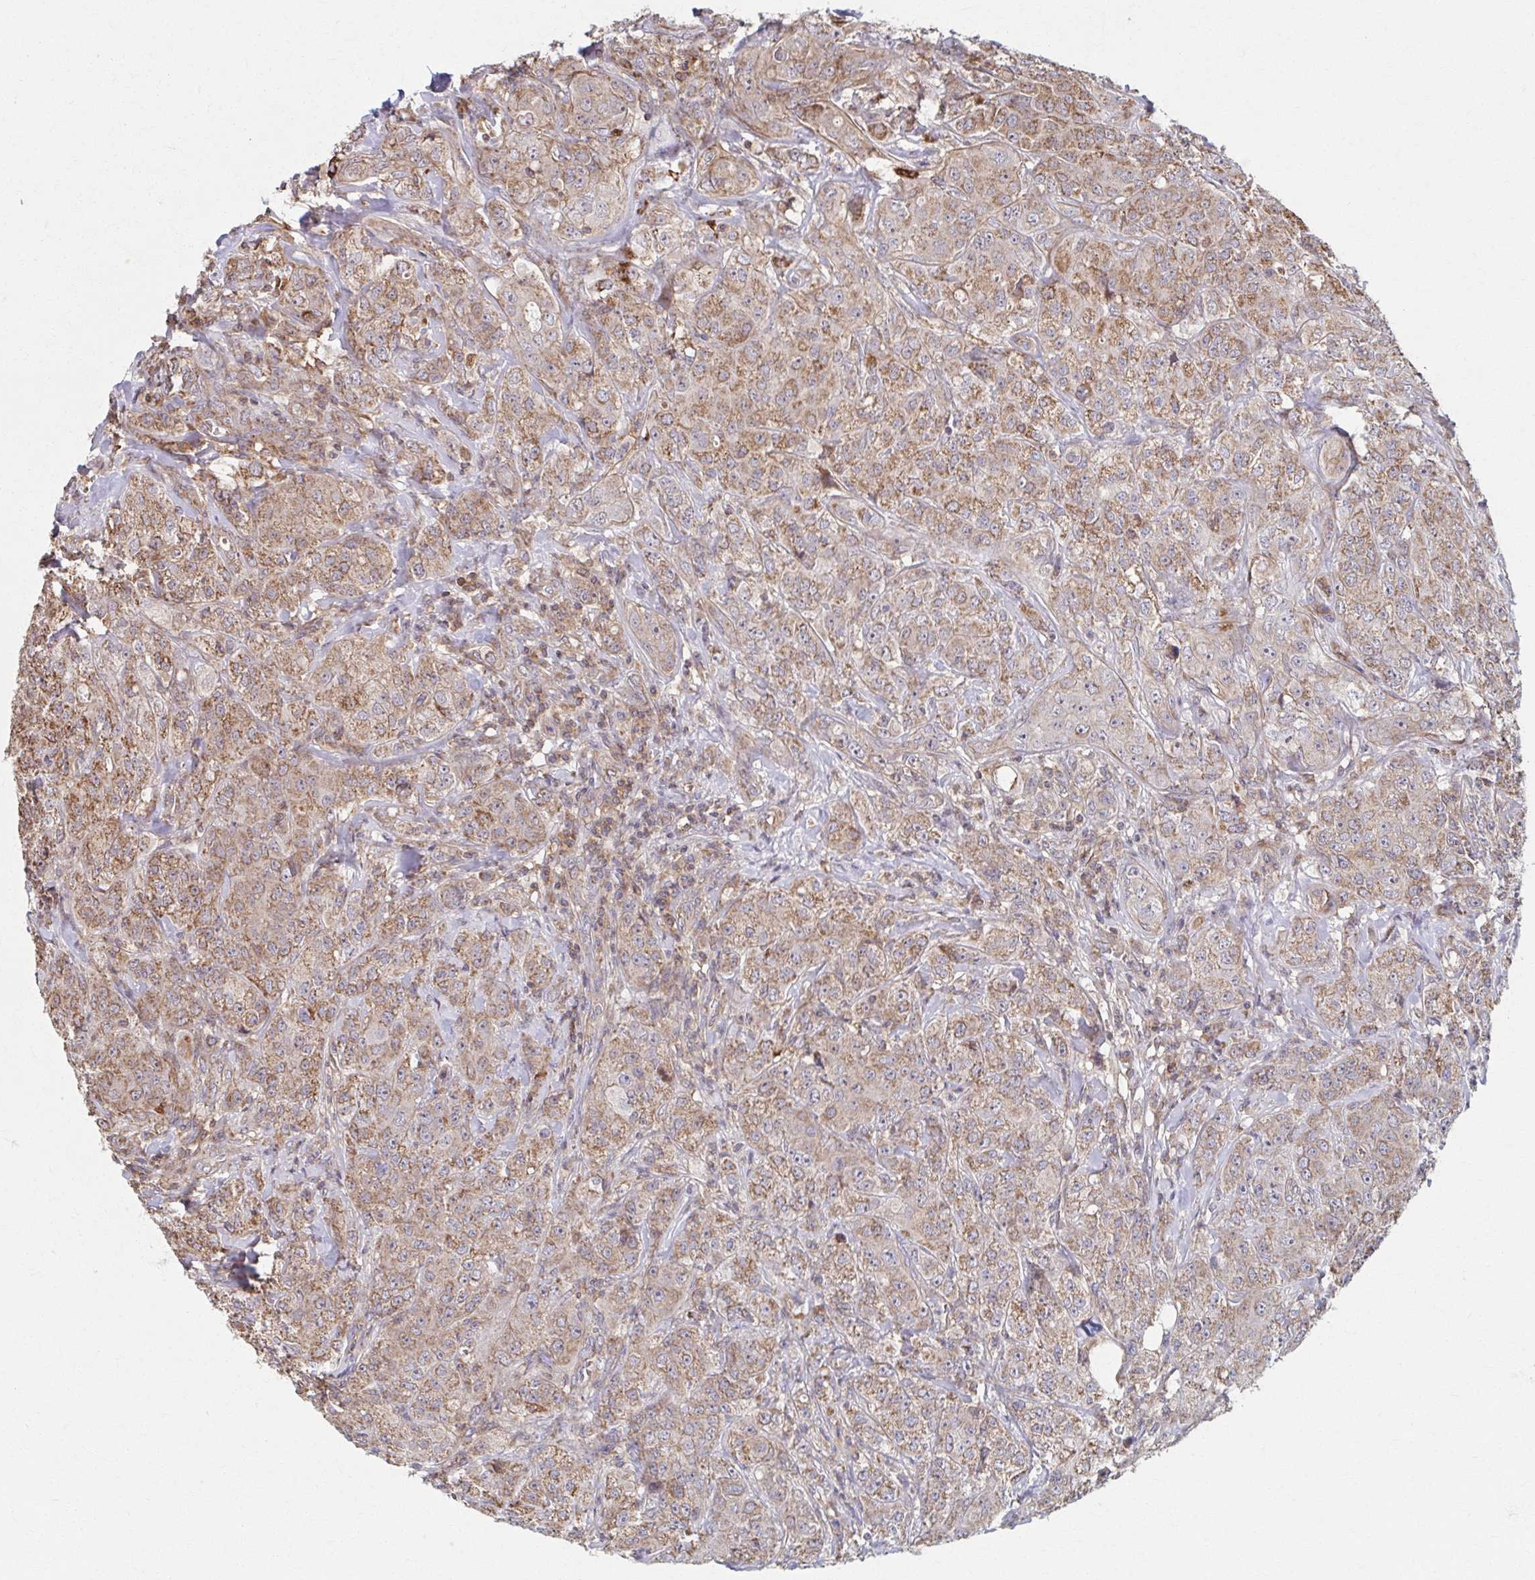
{"staining": {"intensity": "moderate", "quantity": ">75%", "location": "cytoplasmic/membranous"}, "tissue": "breast cancer", "cell_type": "Tumor cells", "image_type": "cancer", "snomed": [{"axis": "morphology", "description": "Normal tissue, NOS"}, {"axis": "morphology", "description": "Duct carcinoma"}, {"axis": "topography", "description": "Breast"}], "caption": "The histopathology image shows staining of breast intraductal carcinoma, revealing moderate cytoplasmic/membranous protein staining (brown color) within tumor cells.", "gene": "KLHL34", "patient": {"sex": "female", "age": 43}}